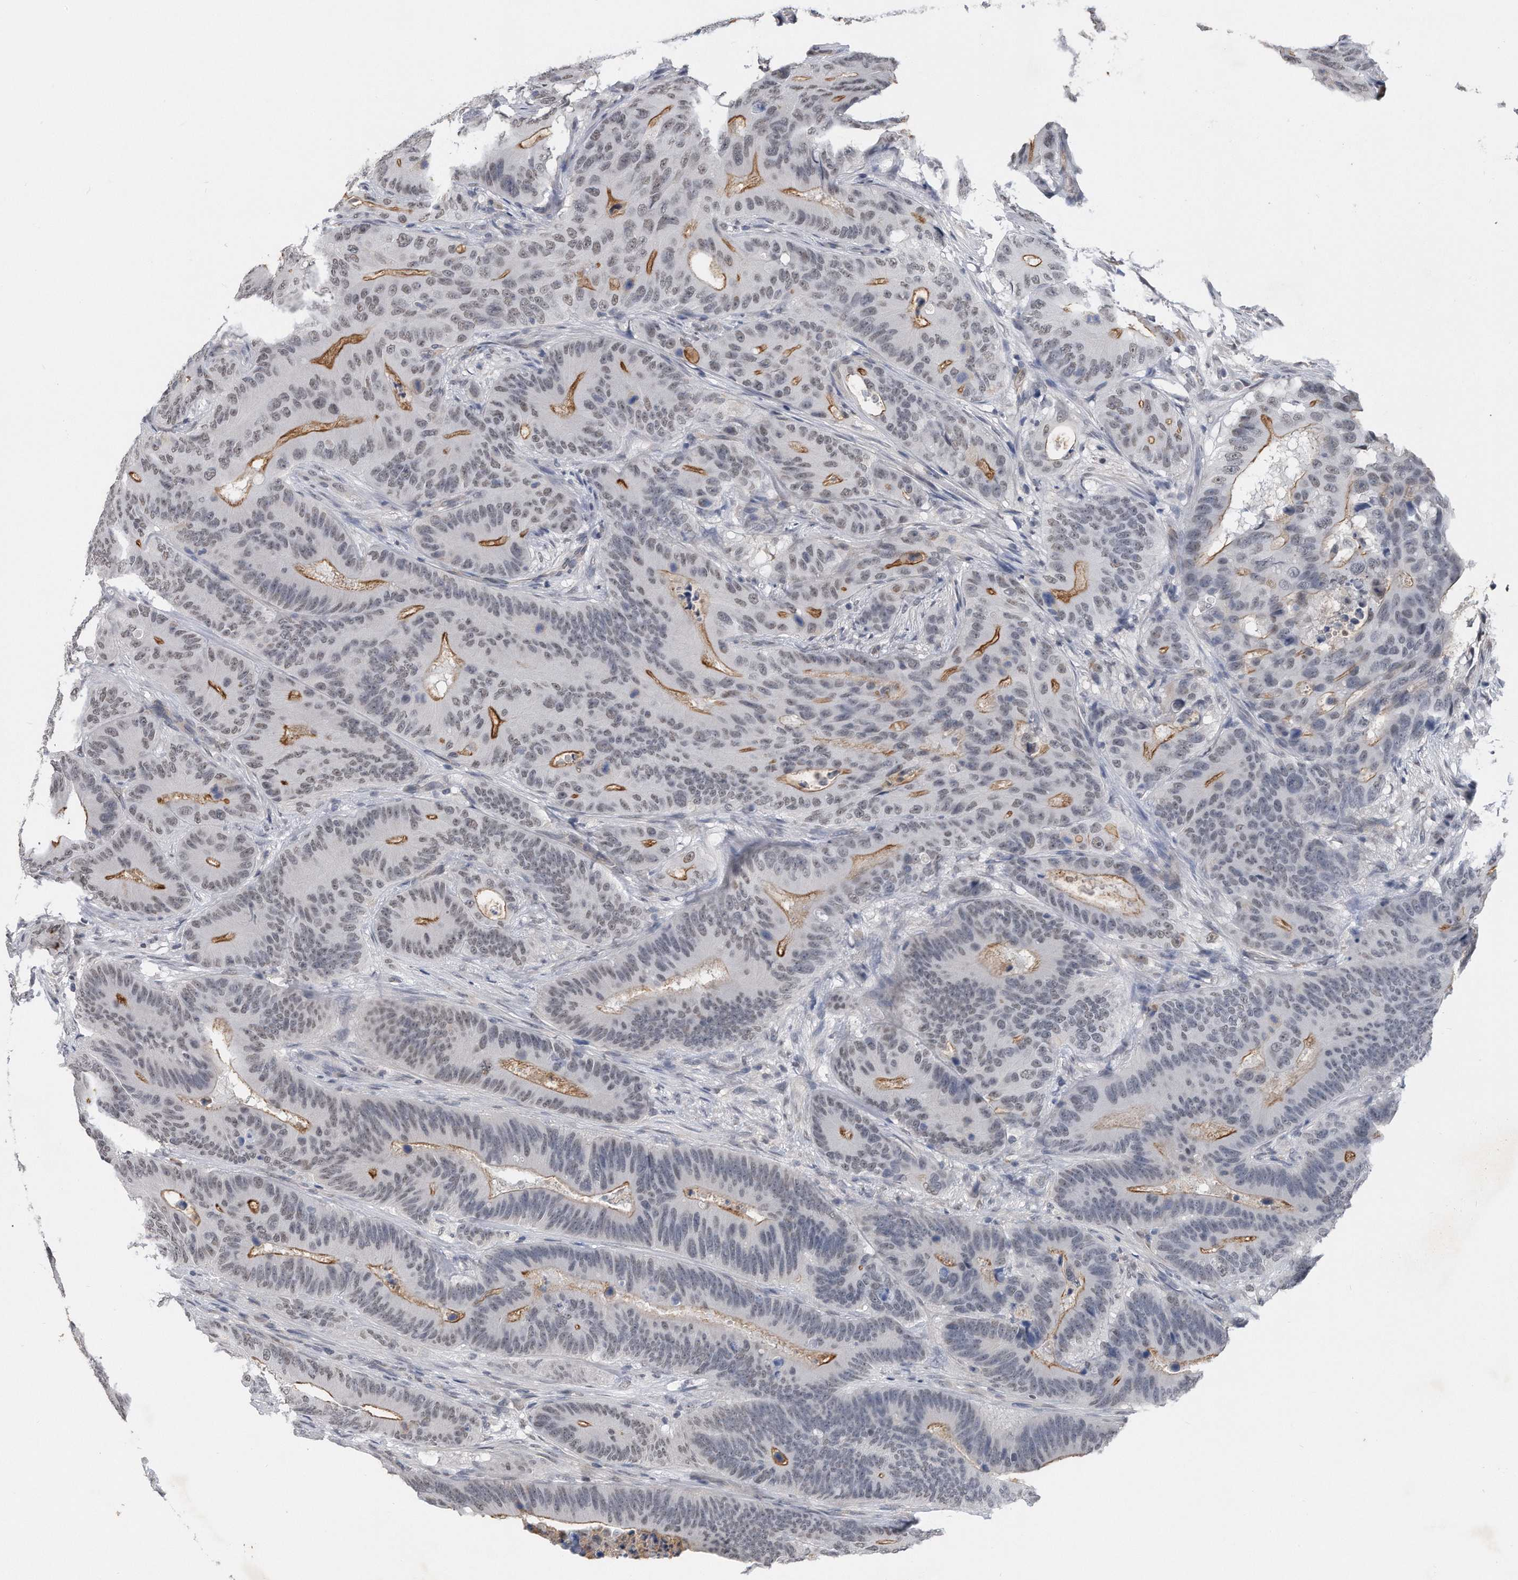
{"staining": {"intensity": "moderate", "quantity": "<25%", "location": "cytoplasmic/membranous,nuclear"}, "tissue": "colorectal cancer", "cell_type": "Tumor cells", "image_type": "cancer", "snomed": [{"axis": "morphology", "description": "Adenocarcinoma, NOS"}, {"axis": "topography", "description": "Colon"}], "caption": "Human colorectal cancer (adenocarcinoma) stained with a brown dye shows moderate cytoplasmic/membranous and nuclear positive staining in approximately <25% of tumor cells.", "gene": "TP53INP1", "patient": {"sex": "male", "age": 83}}